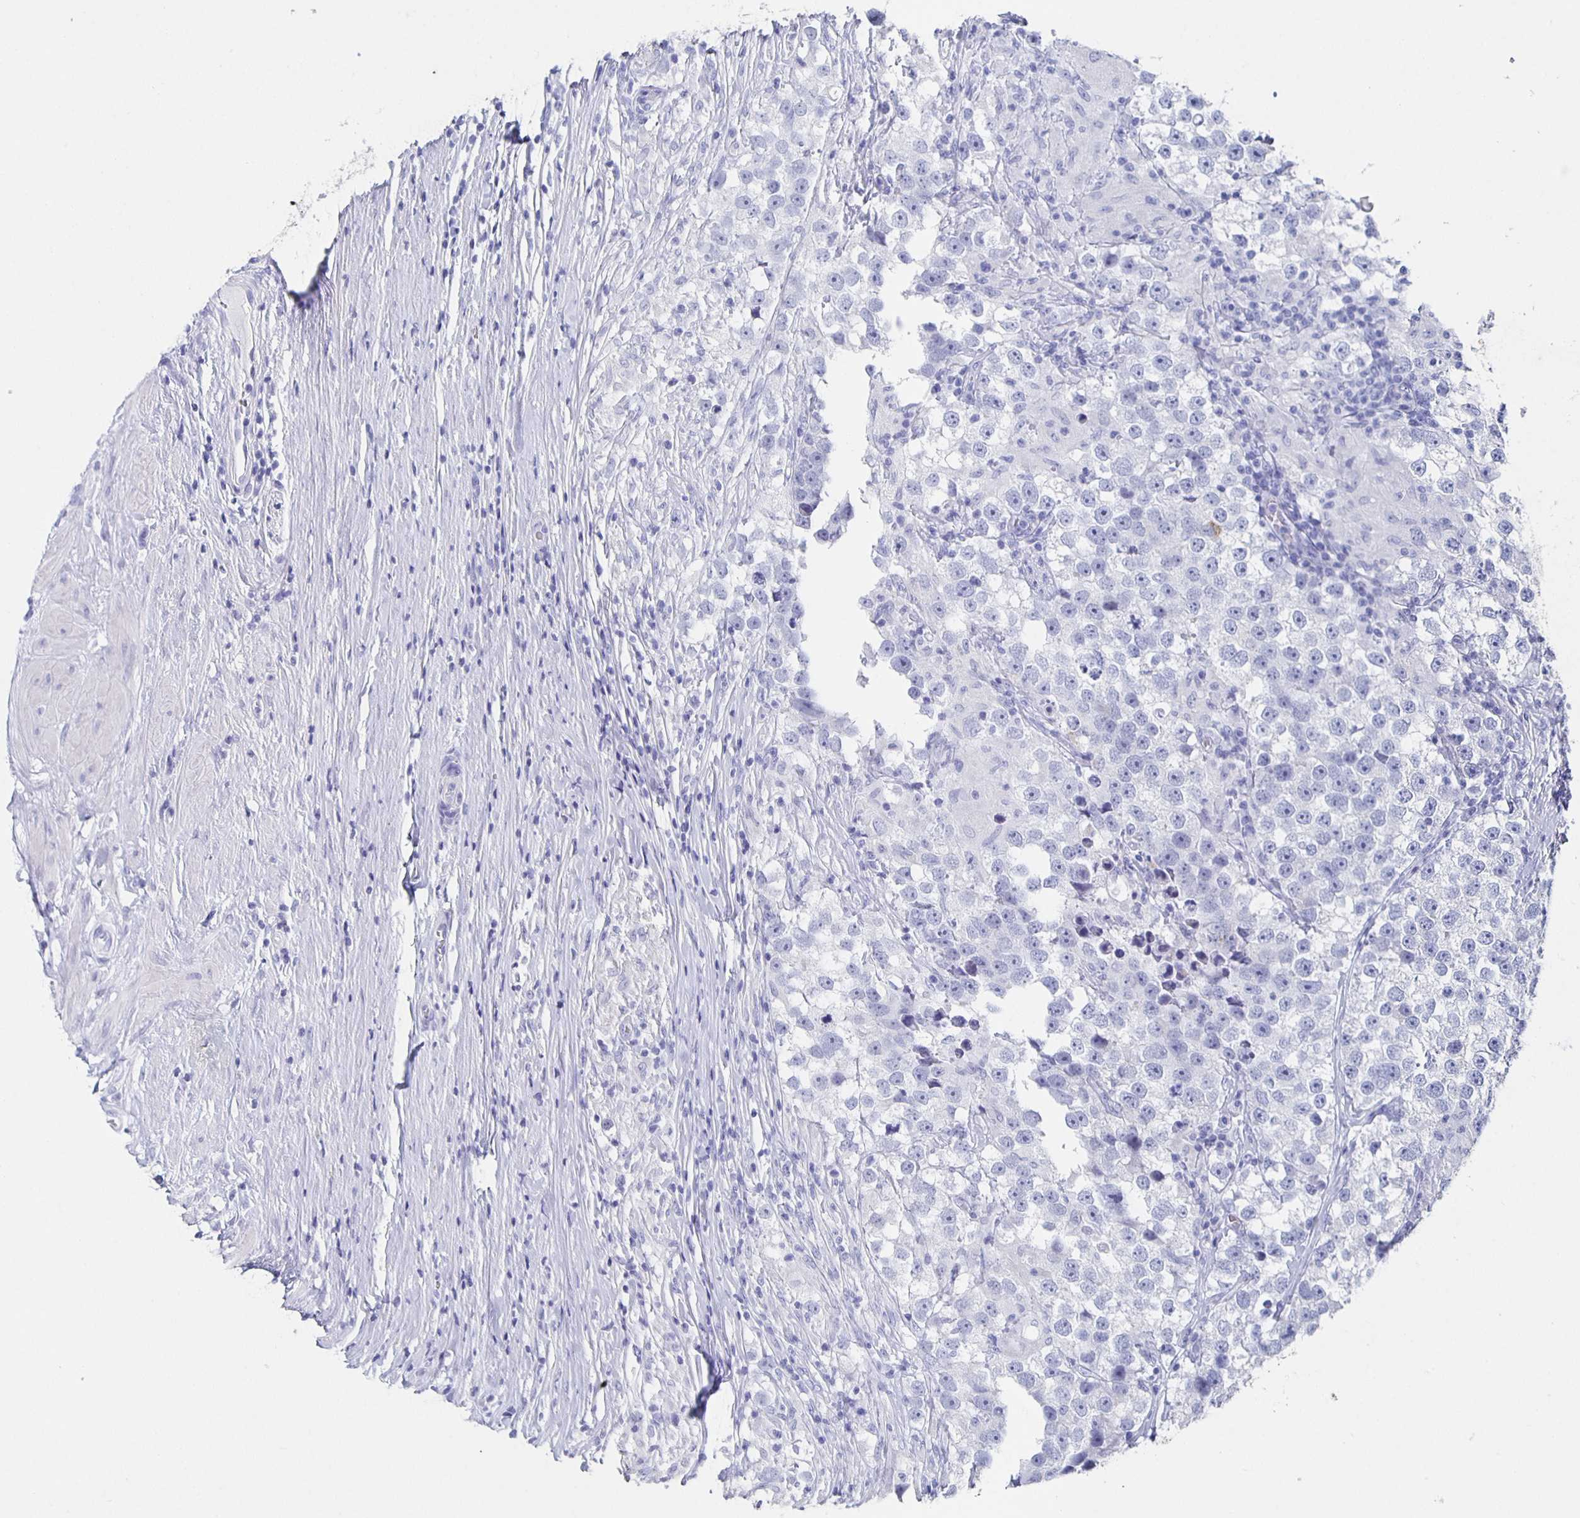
{"staining": {"intensity": "negative", "quantity": "none", "location": "none"}, "tissue": "testis cancer", "cell_type": "Tumor cells", "image_type": "cancer", "snomed": [{"axis": "morphology", "description": "Seminoma, NOS"}, {"axis": "topography", "description": "Testis"}], "caption": "The image exhibits no significant positivity in tumor cells of testis cancer (seminoma). Nuclei are stained in blue.", "gene": "SLC34A2", "patient": {"sex": "male", "age": 46}}